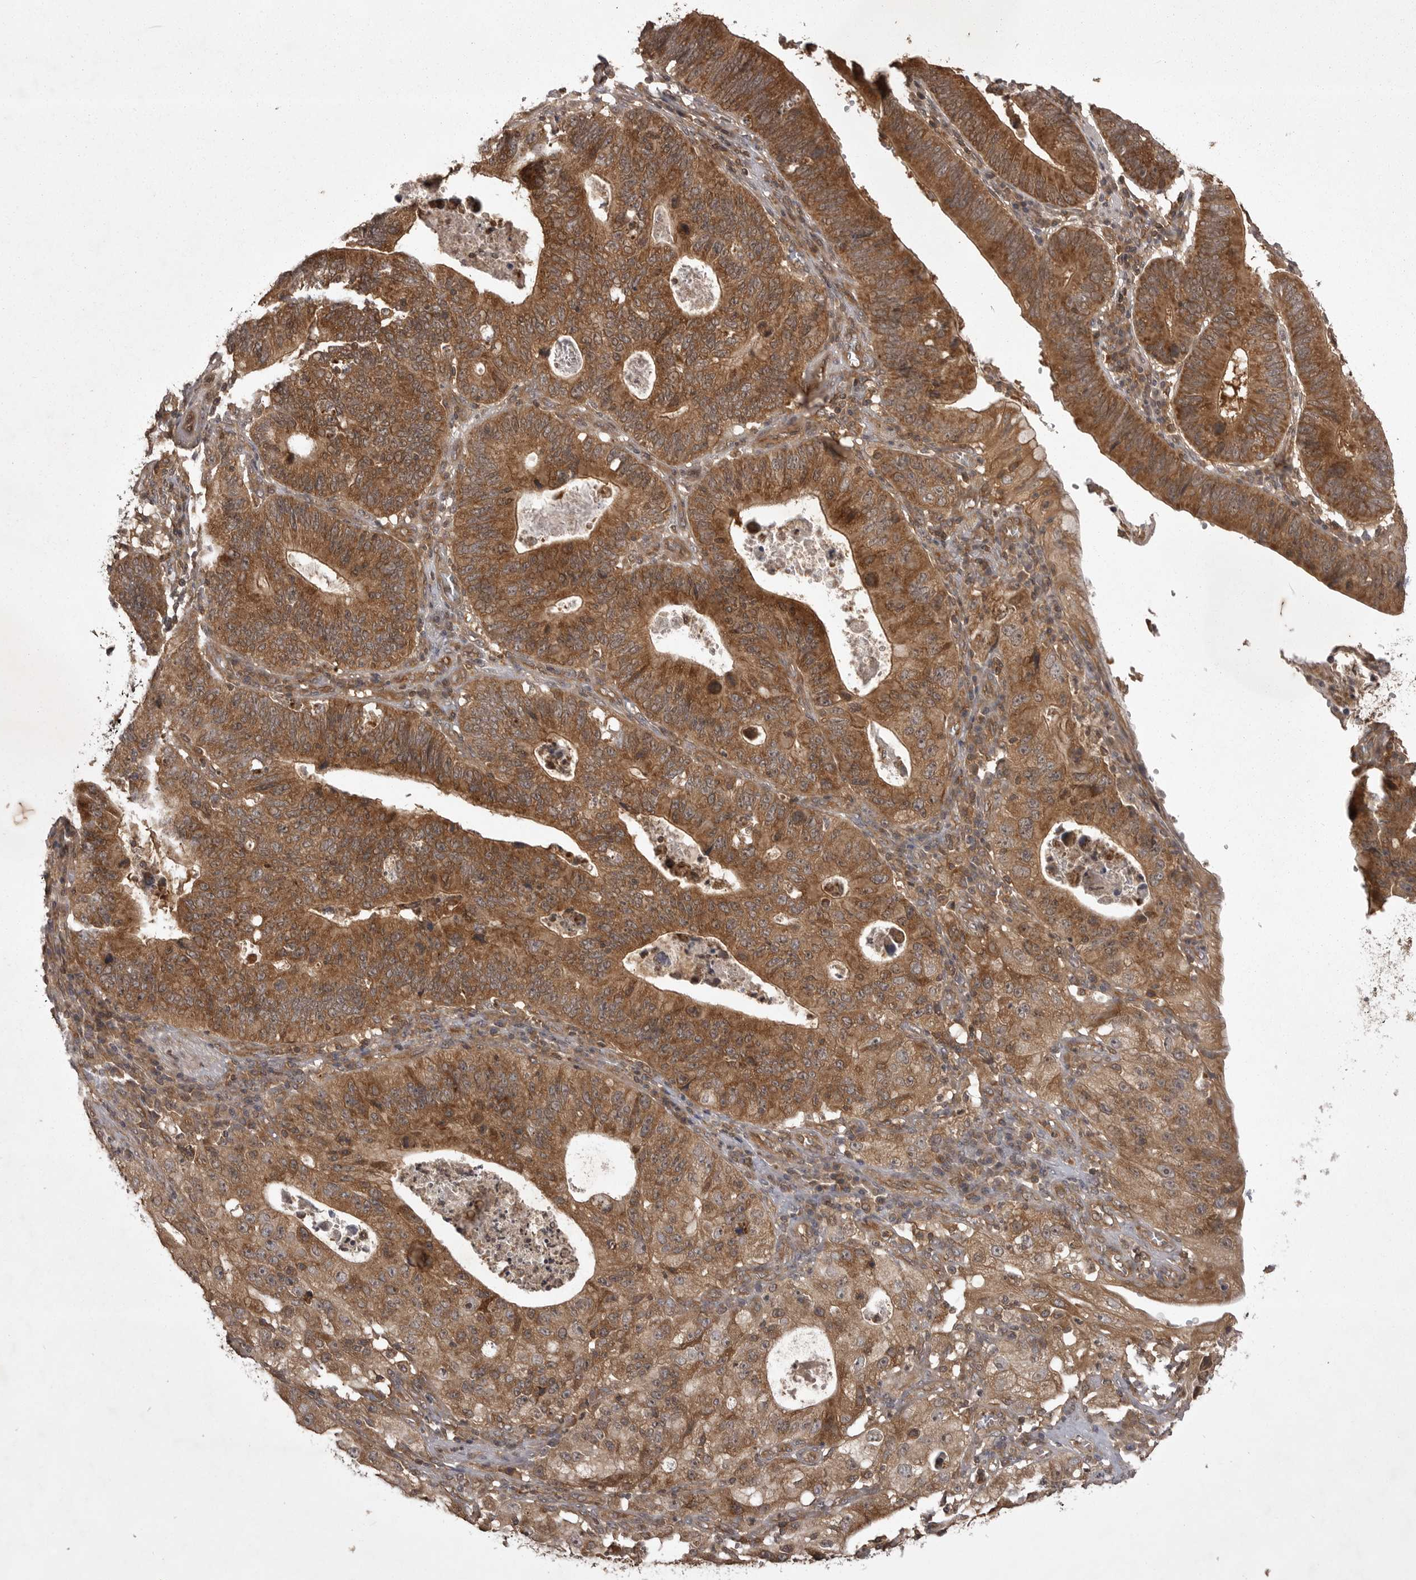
{"staining": {"intensity": "moderate", "quantity": ">75%", "location": "cytoplasmic/membranous"}, "tissue": "stomach cancer", "cell_type": "Tumor cells", "image_type": "cancer", "snomed": [{"axis": "morphology", "description": "Adenocarcinoma, NOS"}, {"axis": "topography", "description": "Stomach"}], "caption": "This photomicrograph shows immunohistochemistry (IHC) staining of stomach cancer, with medium moderate cytoplasmic/membranous expression in about >75% of tumor cells.", "gene": "STK24", "patient": {"sex": "male", "age": 59}}